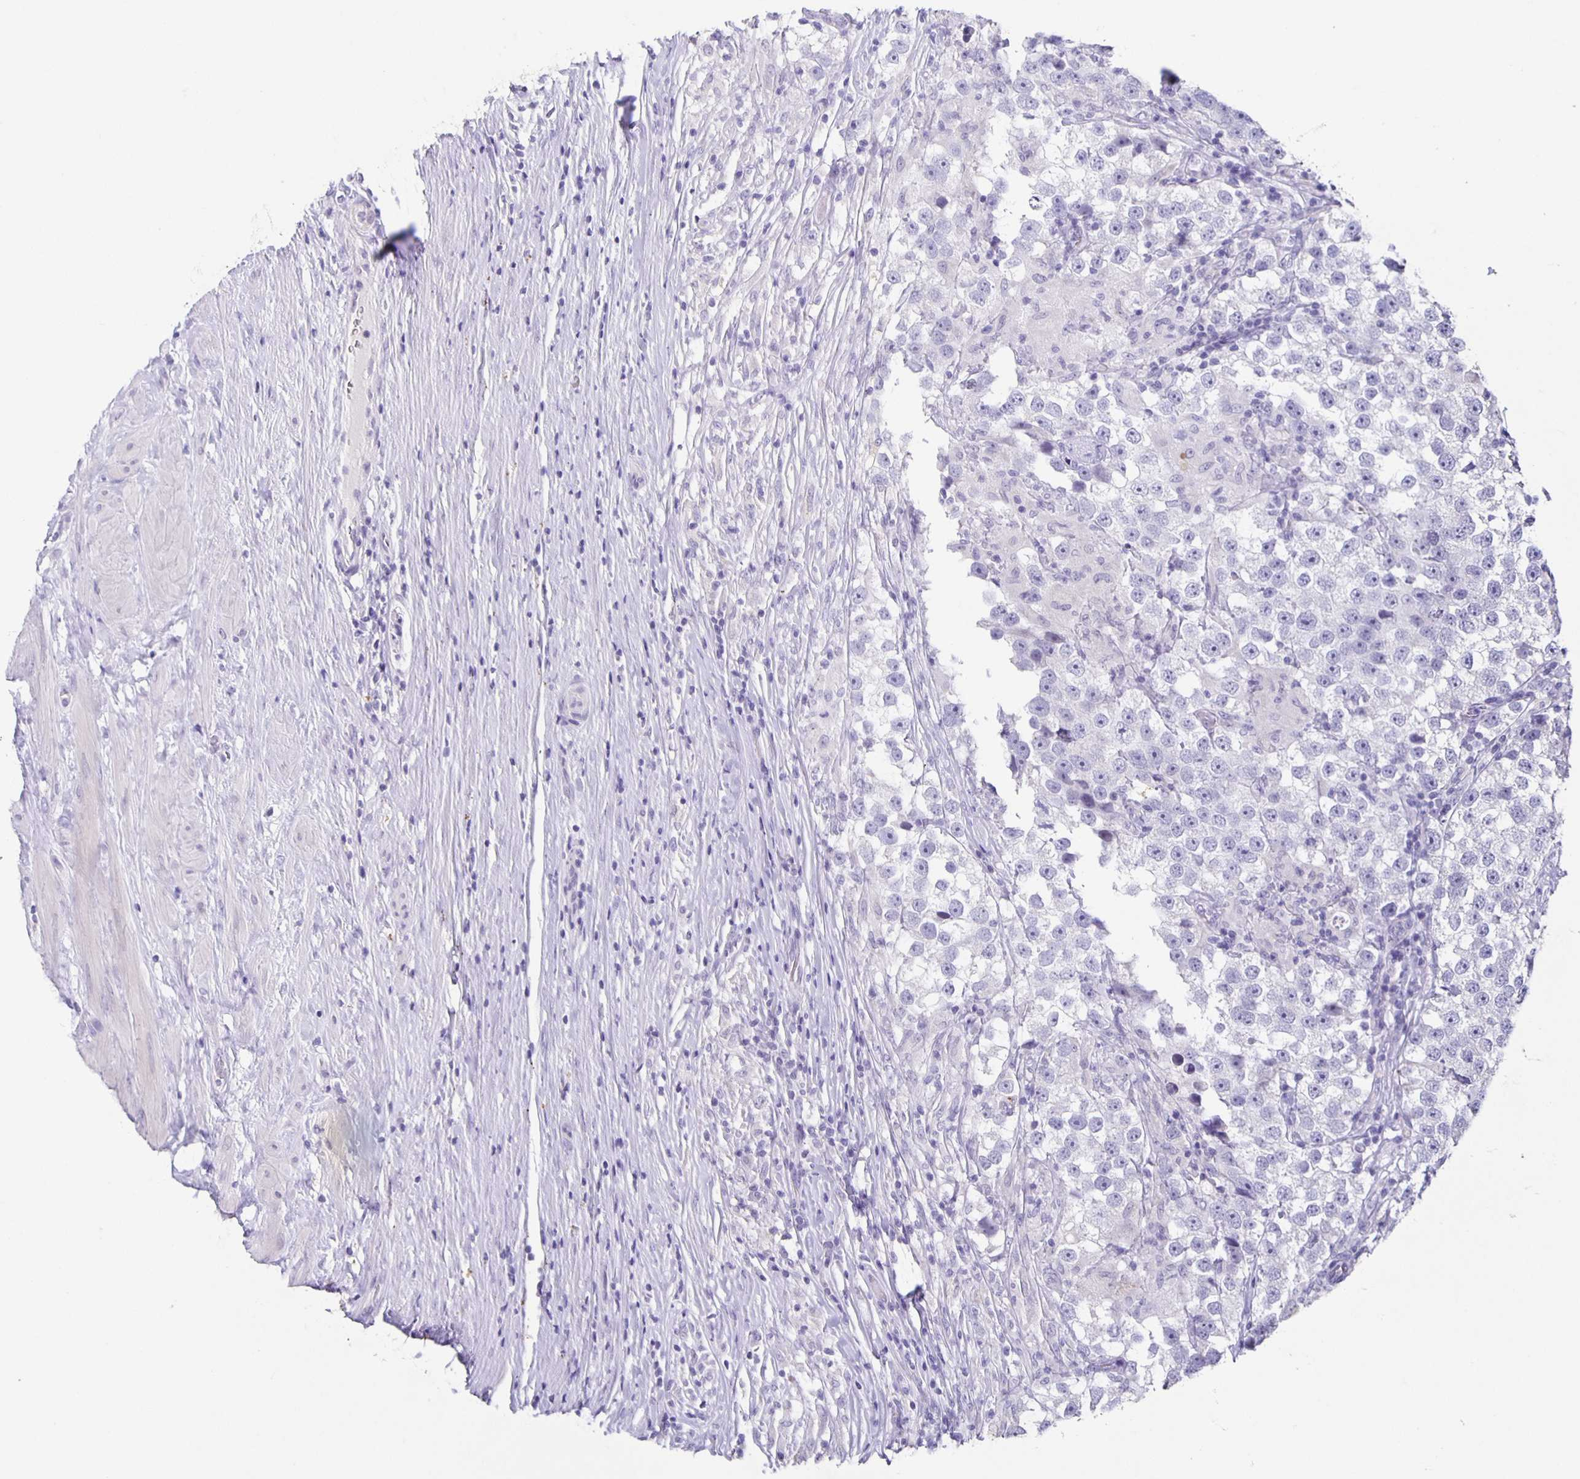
{"staining": {"intensity": "negative", "quantity": "none", "location": "none"}, "tissue": "testis cancer", "cell_type": "Tumor cells", "image_type": "cancer", "snomed": [{"axis": "morphology", "description": "Seminoma, NOS"}, {"axis": "topography", "description": "Testis"}], "caption": "An immunohistochemistry image of testis cancer (seminoma) is shown. There is no staining in tumor cells of testis cancer (seminoma). (Immunohistochemistry, brightfield microscopy, high magnification).", "gene": "CARNS1", "patient": {"sex": "male", "age": 46}}